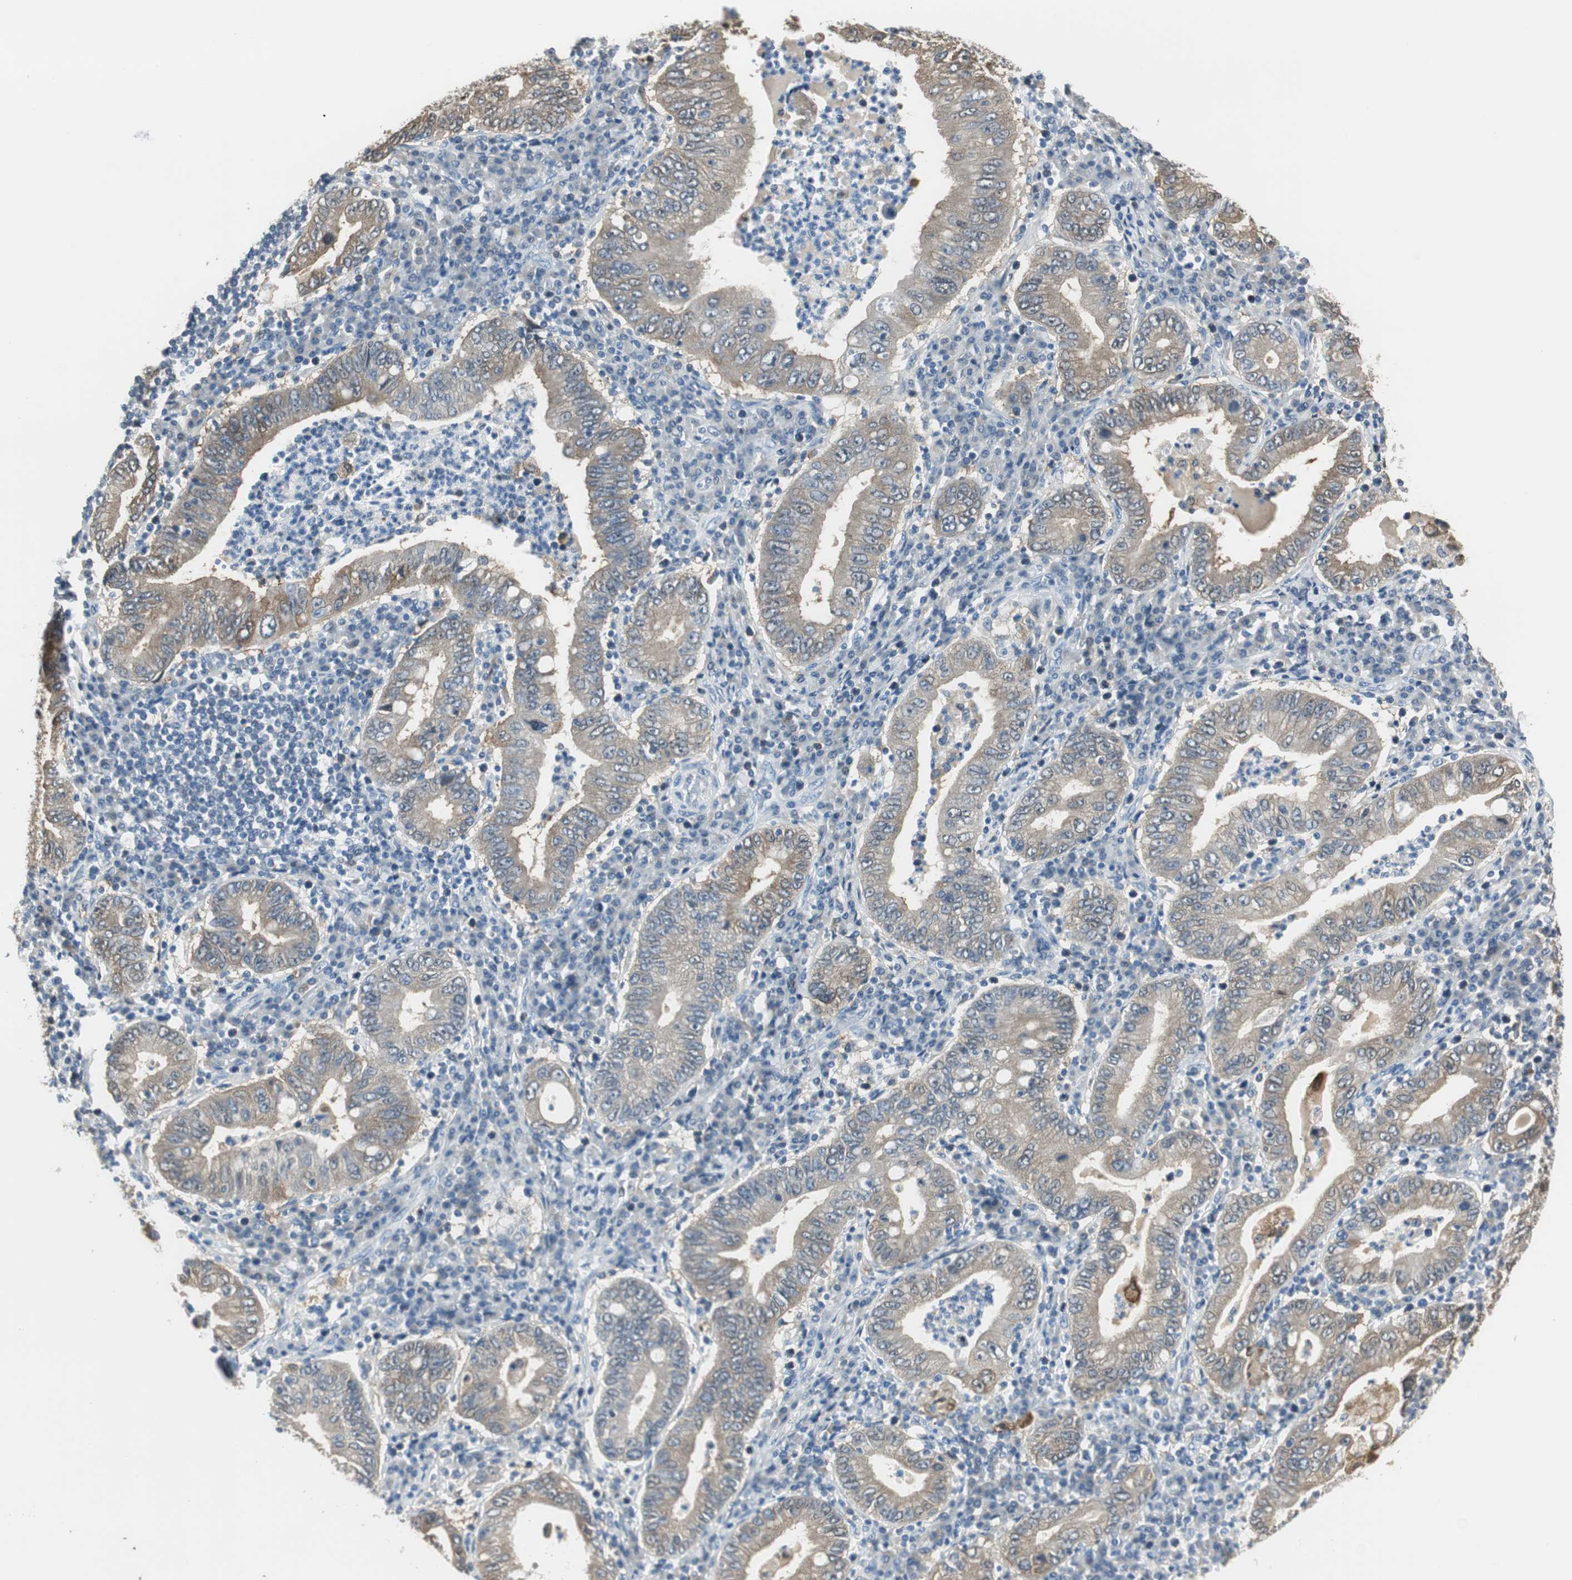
{"staining": {"intensity": "weak", "quantity": "25%-75%", "location": "cytoplasmic/membranous"}, "tissue": "stomach cancer", "cell_type": "Tumor cells", "image_type": "cancer", "snomed": [{"axis": "morphology", "description": "Normal tissue, NOS"}, {"axis": "morphology", "description": "Adenocarcinoma, NOS"}, {"axis": "topography", "description": "Esophagus"}, {"axis": "topography", "description": "Stomach, upper"}, {"axis": "topography", "description": "Peripheral nerve tissue"}], "caption": "Immunohistochemistry (DAB (3,3'-diaminobenzidine)) staining of human stomach cancer shows weak cytoplasmic/membranous protein positivity in approximately 25%-75% of tumor cells.", "gene": "MSTO1", "patient": {"sex": "male", "age": 62}}